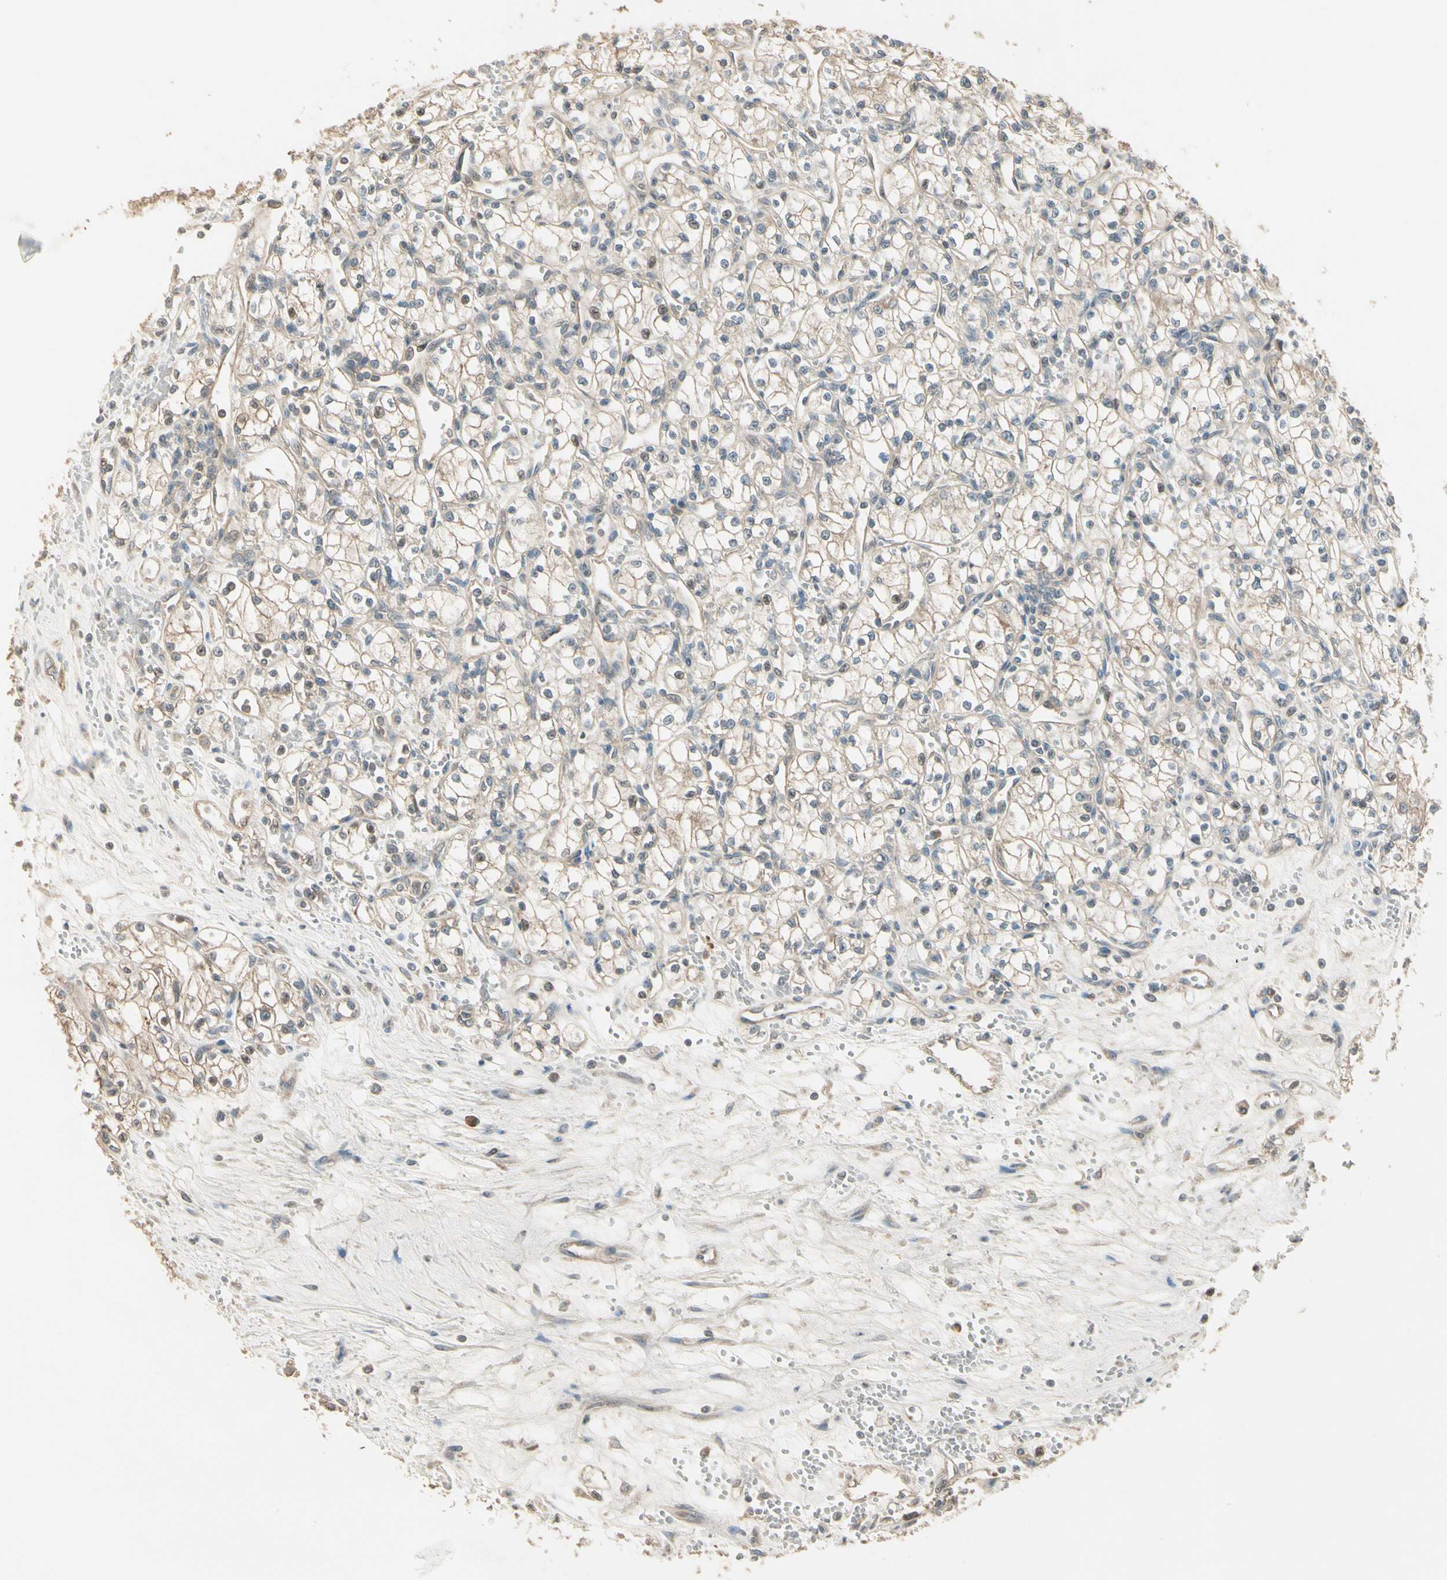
{"staining": {"intensity": "negative", "quantity": "none", "location": "none"}, "tissue": "renal cancer", "cell_type": "Tumor cells", "image_type": "cancer", "snomed": [{"axis": "morphology", "description": "Normal tissue, NOS"}, {"axis": "morphology", "description": "Adenocarcinoma, NOS"}, {"axis": "topography", "description": "Kidney"}], "caption": "High power microscopy micrograph of an immunohistochemistry (IHC) image of renal adenocarcinoma, revealing no significant positivity in tumor cells. Brightfield microscopy of IHC stained with DAB (3,3'-diaminobenzidine) (brown) and hematoxylin (blue), captured at high magnification.", "gene": "TNFRSF21", "patient": {"sex": "male", "age": 59}}